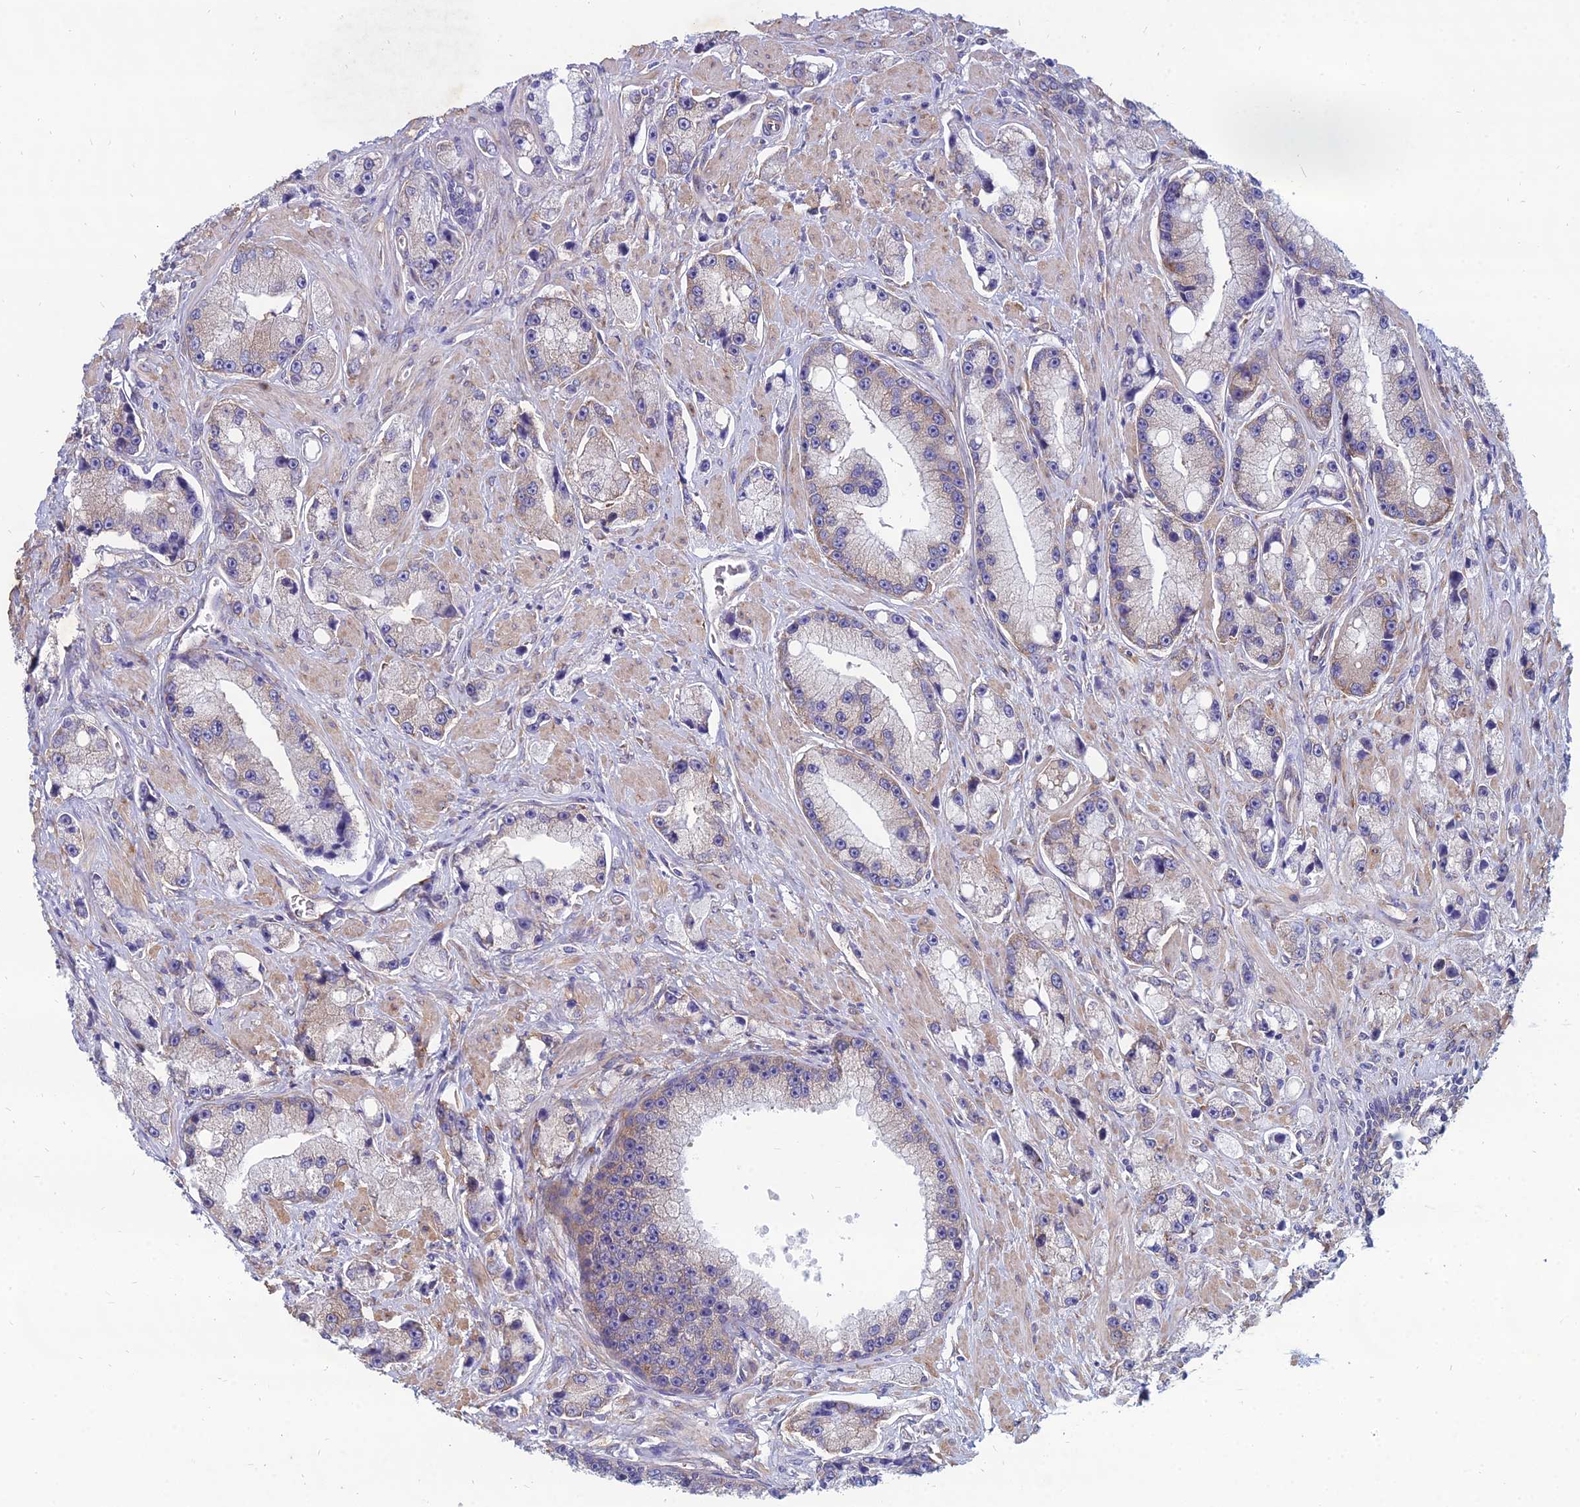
{"staining": {"intensity": "weak", "quantity": "<25%", "location": "cytoplasmic/membranous"}, "tissue": "prostate cancer", "cell_type": "Tumor cells", "image_type": "cancer", "snomed": [{"axis": "morphology", "description": "Adenocarcinoma, High grade"}, {"axis": "topography", "description": "Prostate"}], "caption": "This is a photomicrograph of IHC staining of prostate cancer, which shows no positivity in tumor cells.", "gene": "TXLNA", "patient": {"sex": "male", "age": 74}}